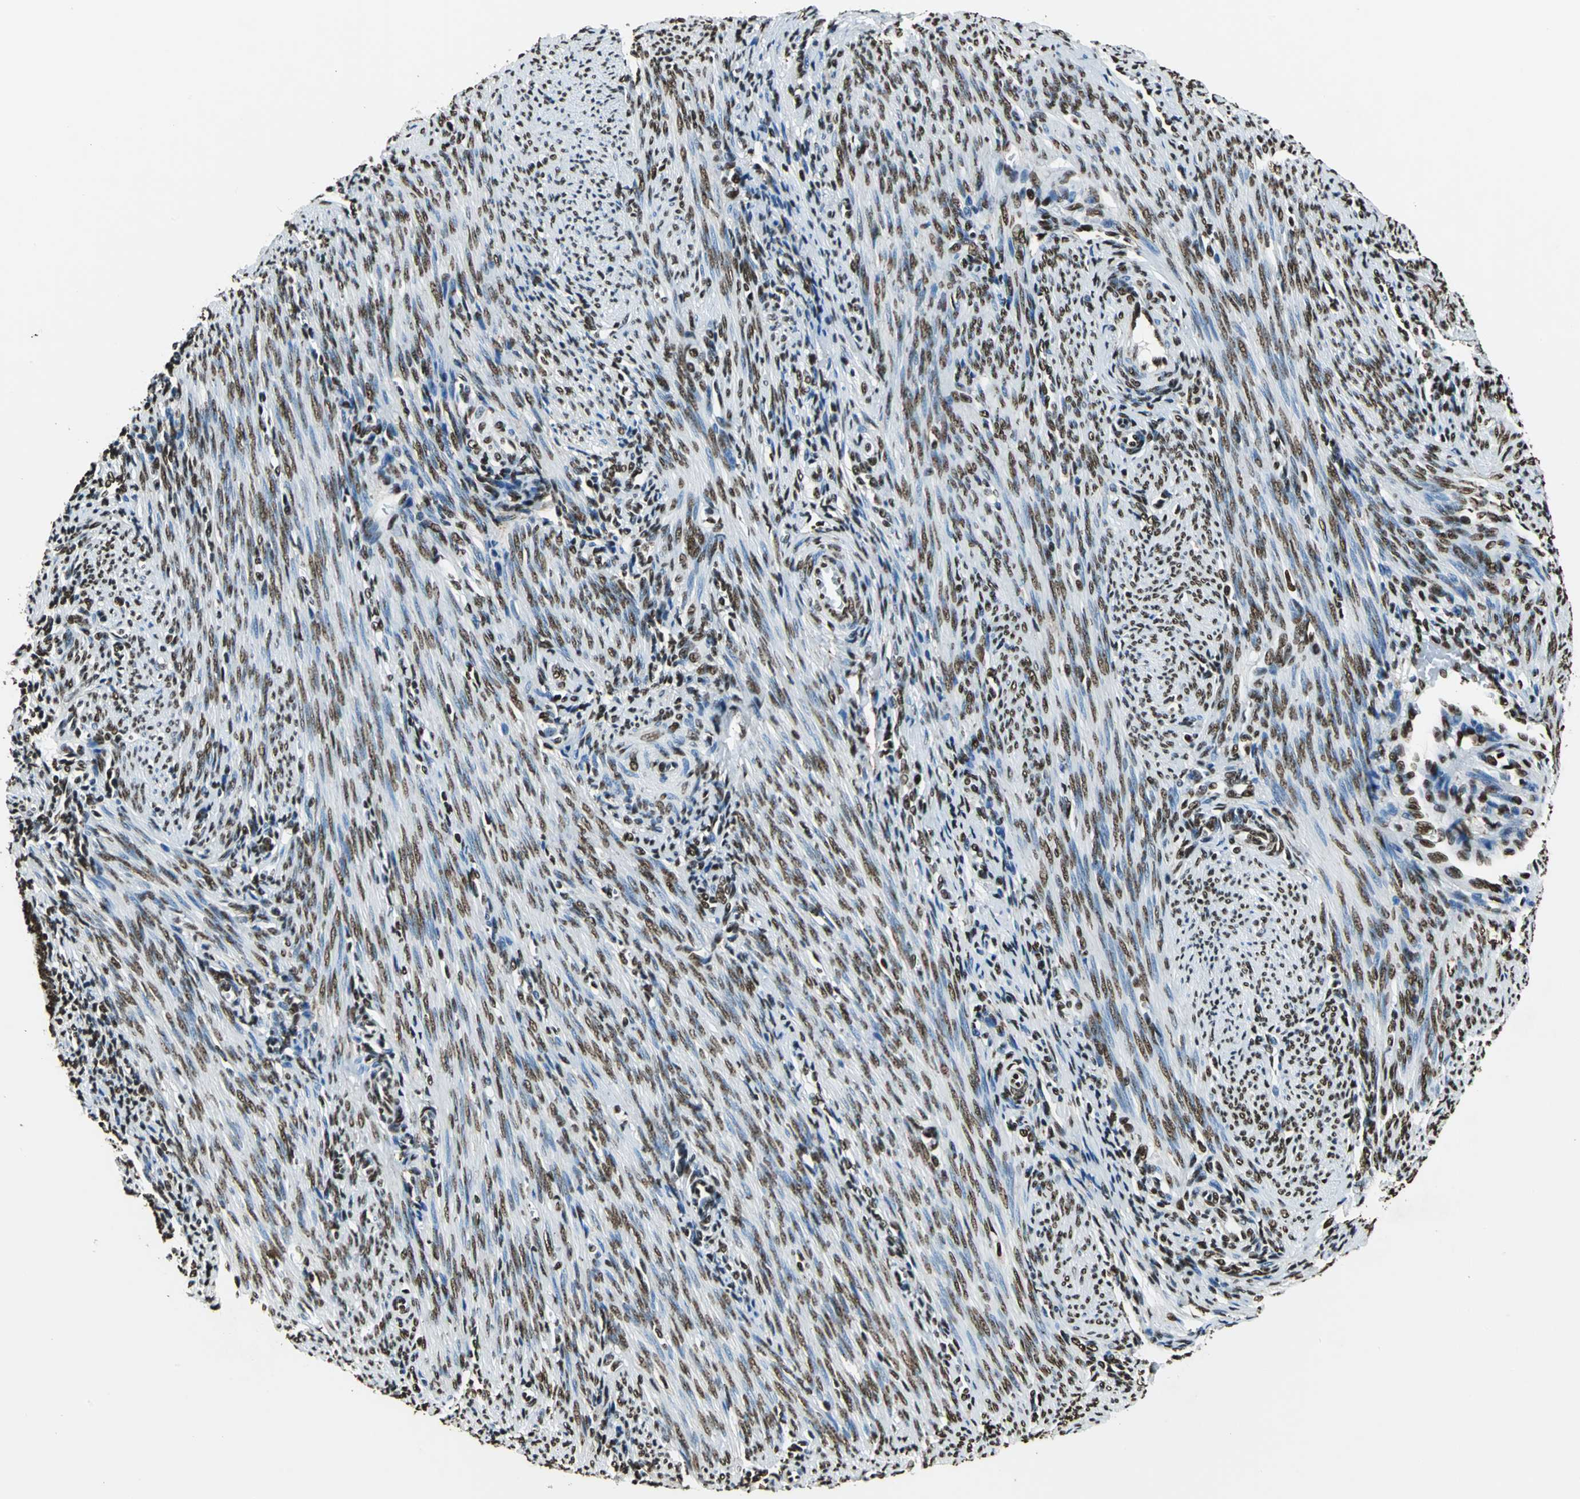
{"staining": {"intensity": "moderate", "quantity": ">75%", "location": "nuclear"}, "tissue": "endometrium", "cell_type": "Cells in endometrial stroma", "image_type": "normal", "snomed": [{"axis": "morphology", "description": "Normal tissue, NOS"}, {"axis": "topography", "description": "Uterus"}, {"axis": "topography", "description": "Endometrium"}], "caption": "Immunohistochemistry image of normal endometrium: endometrium stained using immunohistochemistry demonstrates medium levels of moderate protein expression localized specifically in the nuclear of cells in endometrial stroma, appearing as a nuclear brown color.", "gene": "APEX1", "patient": {"sex": "female", "age": 33}}